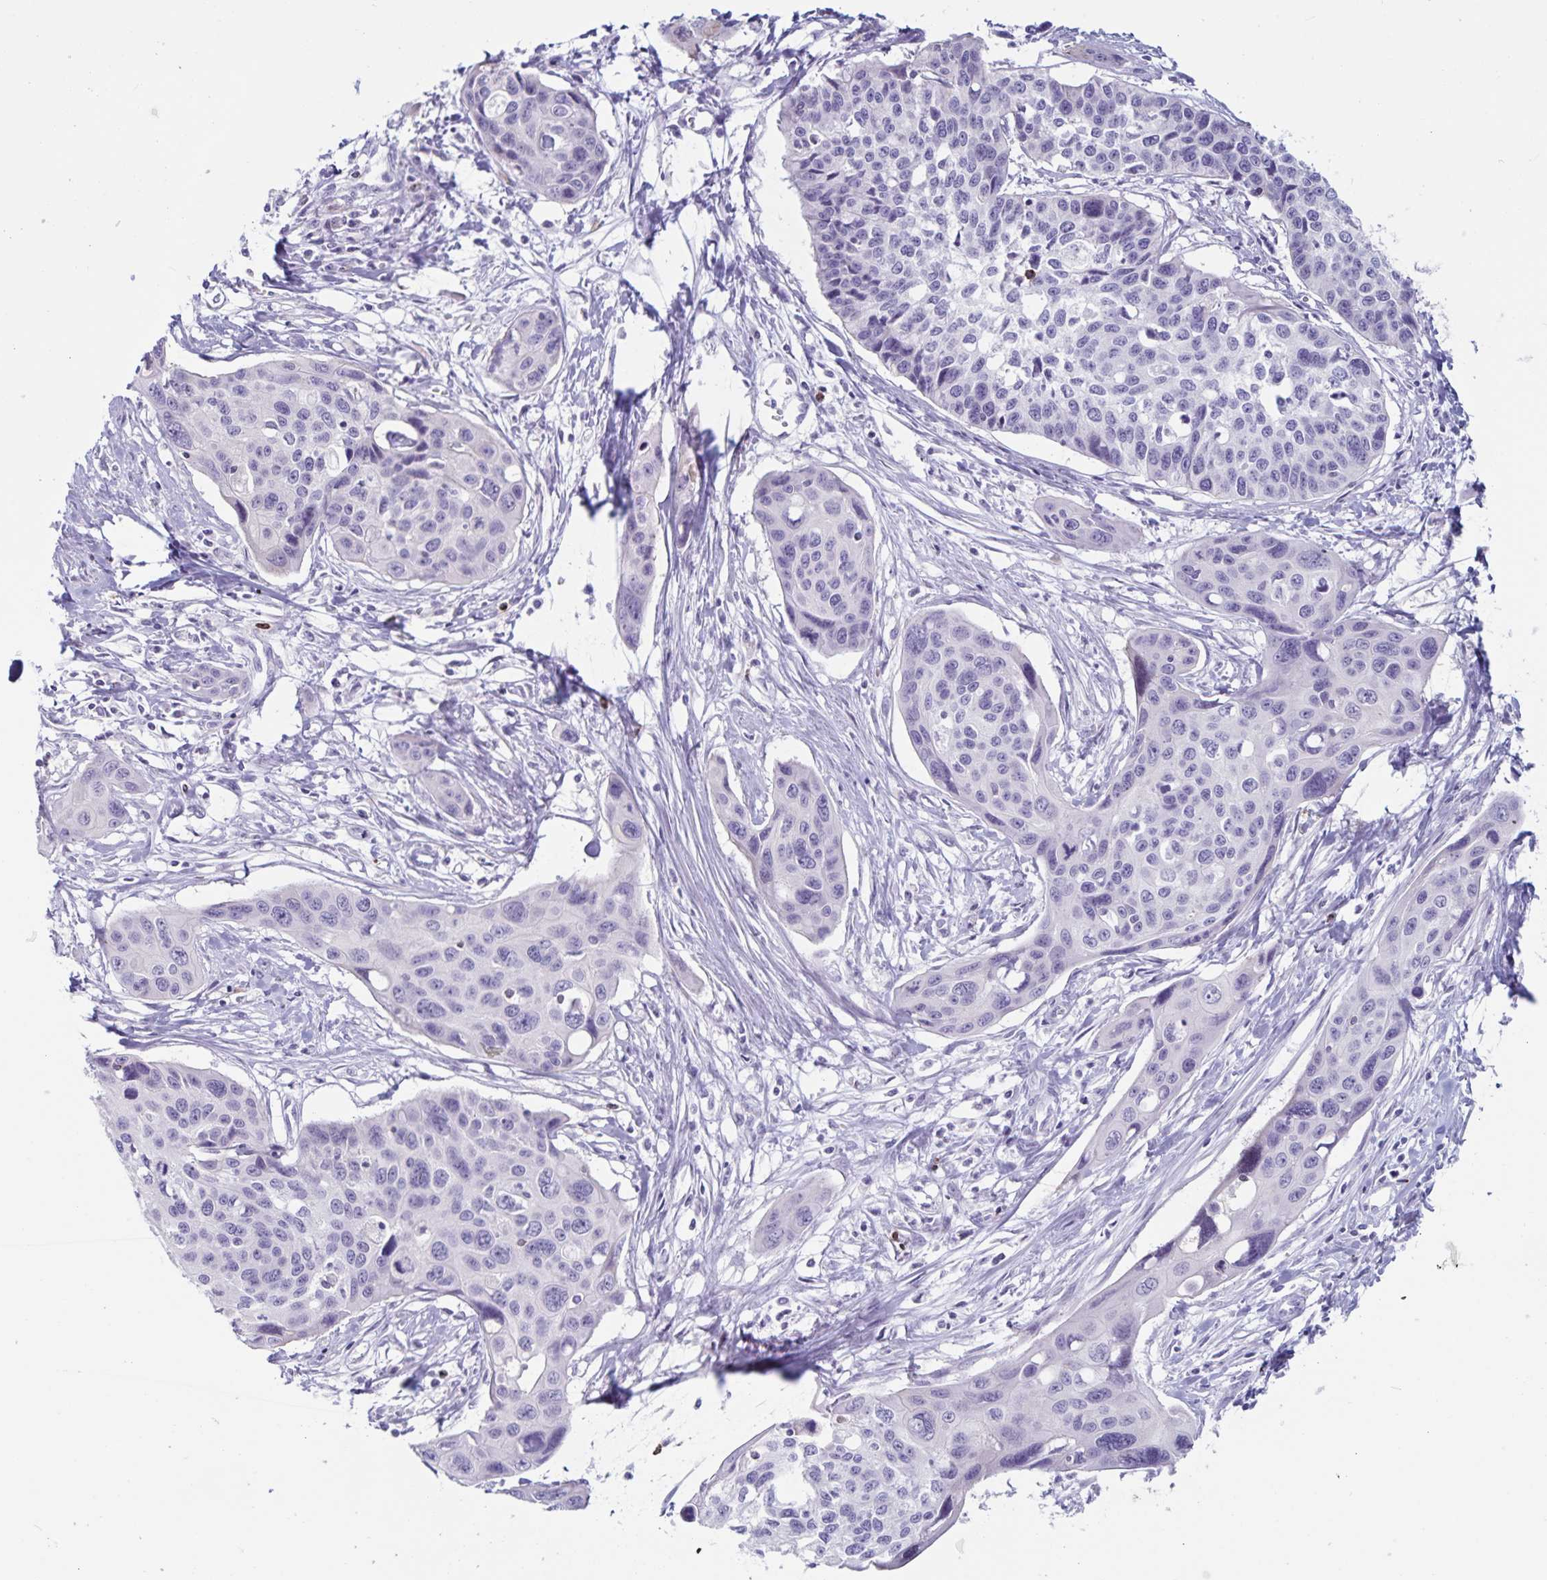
{"staining": {"intensity": "negative", "quantity": "none", "location": "none"}, "tissue": "cervical cancer", "cell_type": "Tumor cells", "image_type": "cancer", "snomed": [{"axis": "morphology", "description": "Squamous cell carcinoma, NOS"}, {"axis": "topography", "description": "Cervix"}], "caption": "There is no significant expression in tumor cells of squamous cell carcinoma (cervical).", "gene": "GNLY", "patient": {"sex": "female", "age": 31}}